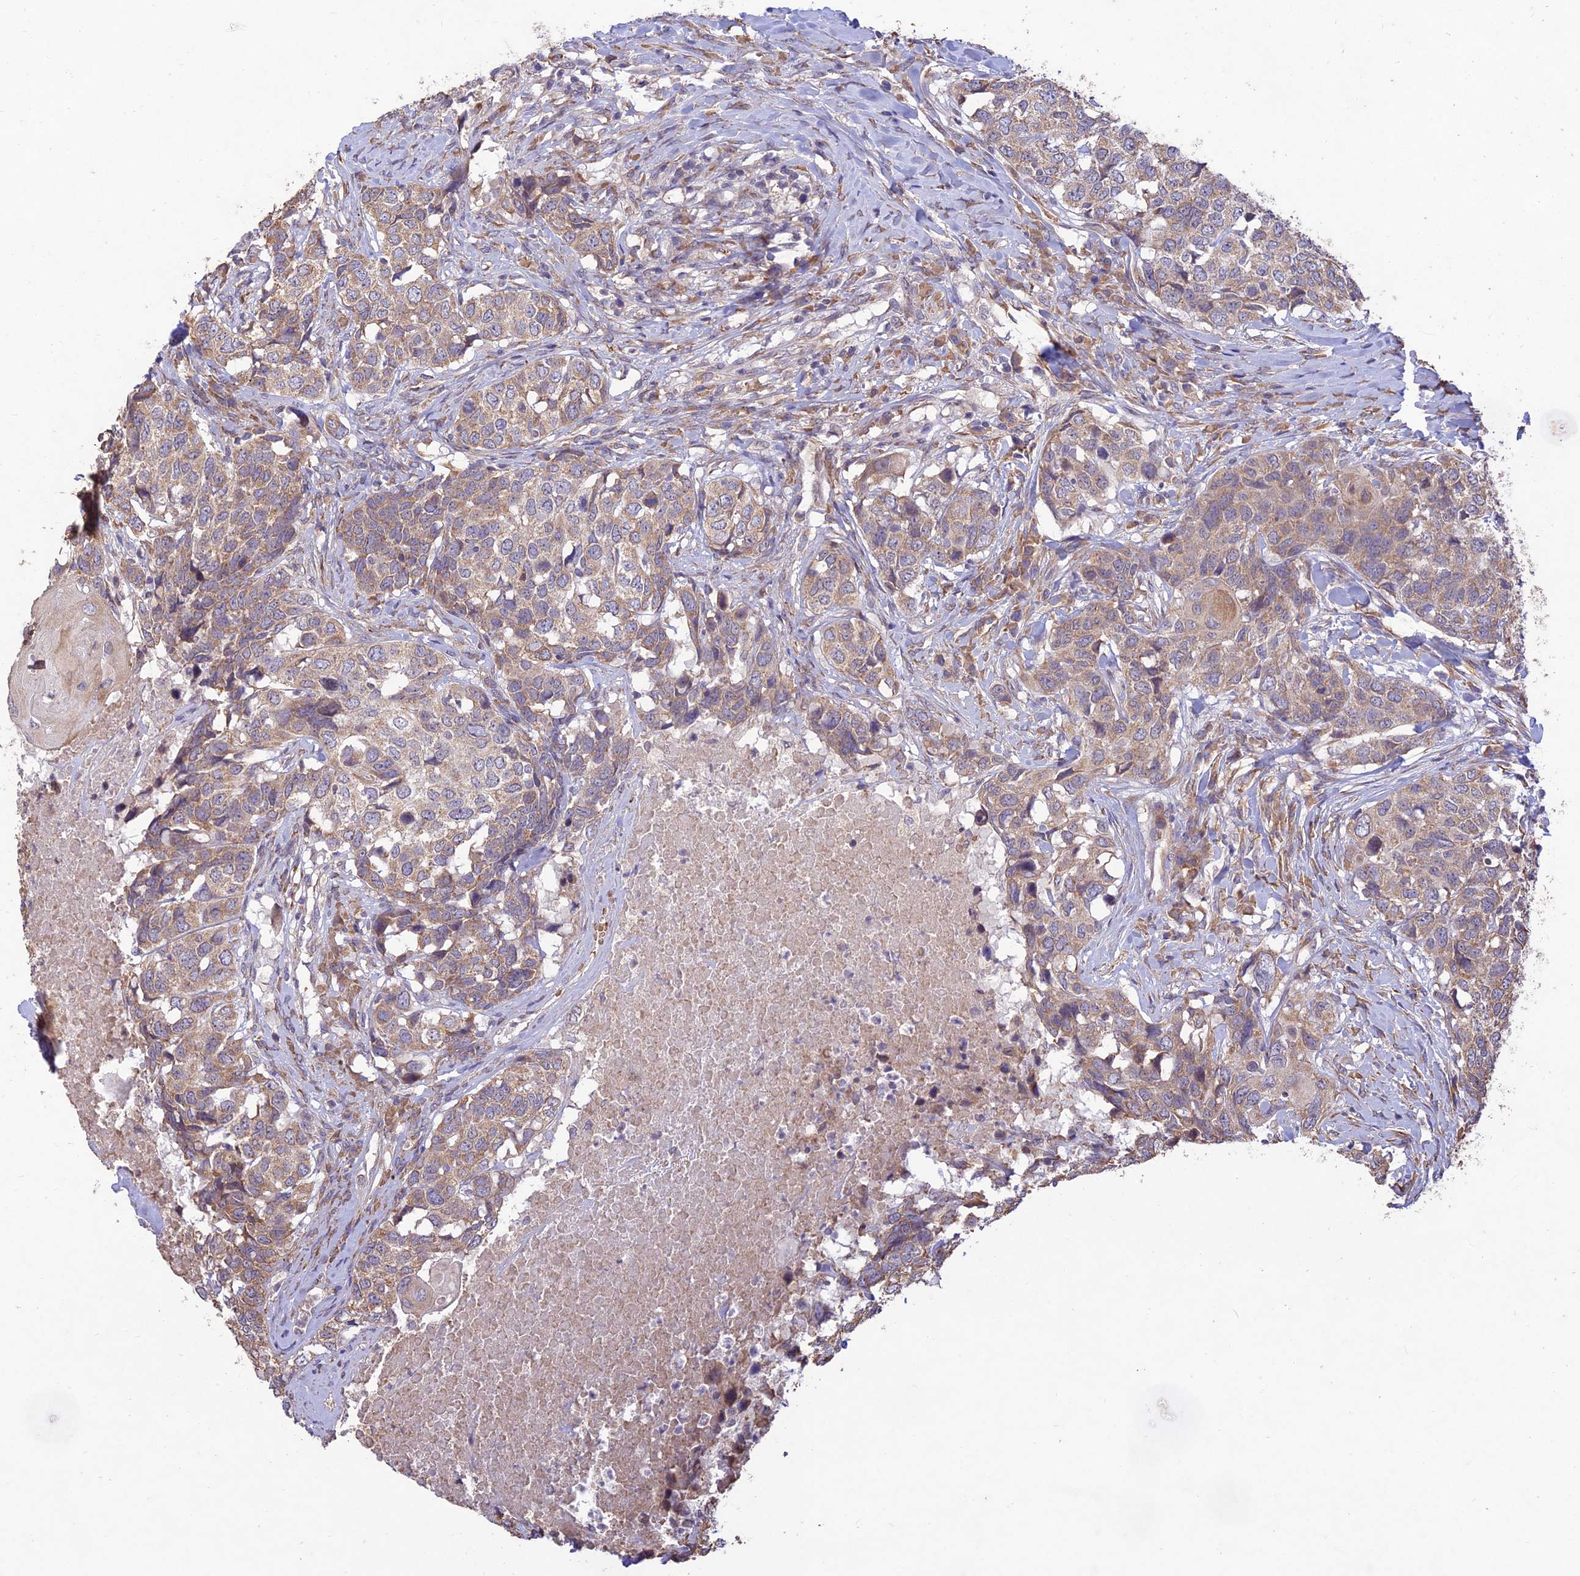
{"staining": {"intensity": "weak", "quantity": ">75%", "location": "cytoplasmic/membranous"}, "tissue": "head and neck cancer", "cell_type": "Tumor cells", "image_type": "cancer", "snomed": [{"axis": "morphology", "description": "Squamous cell carcinoma, NOS"}, {"axis": "topography", "description": "Head-Neck"}], "caption": "This is an image of immunohistochemistry staining of head and neck cancer (squamous cell carcinoma), which shows weak staining in the cytoplasmic/membranous of tumor cells.", "gene": "PPP1R11", "patient": {"sex": "male", "age": 66}}